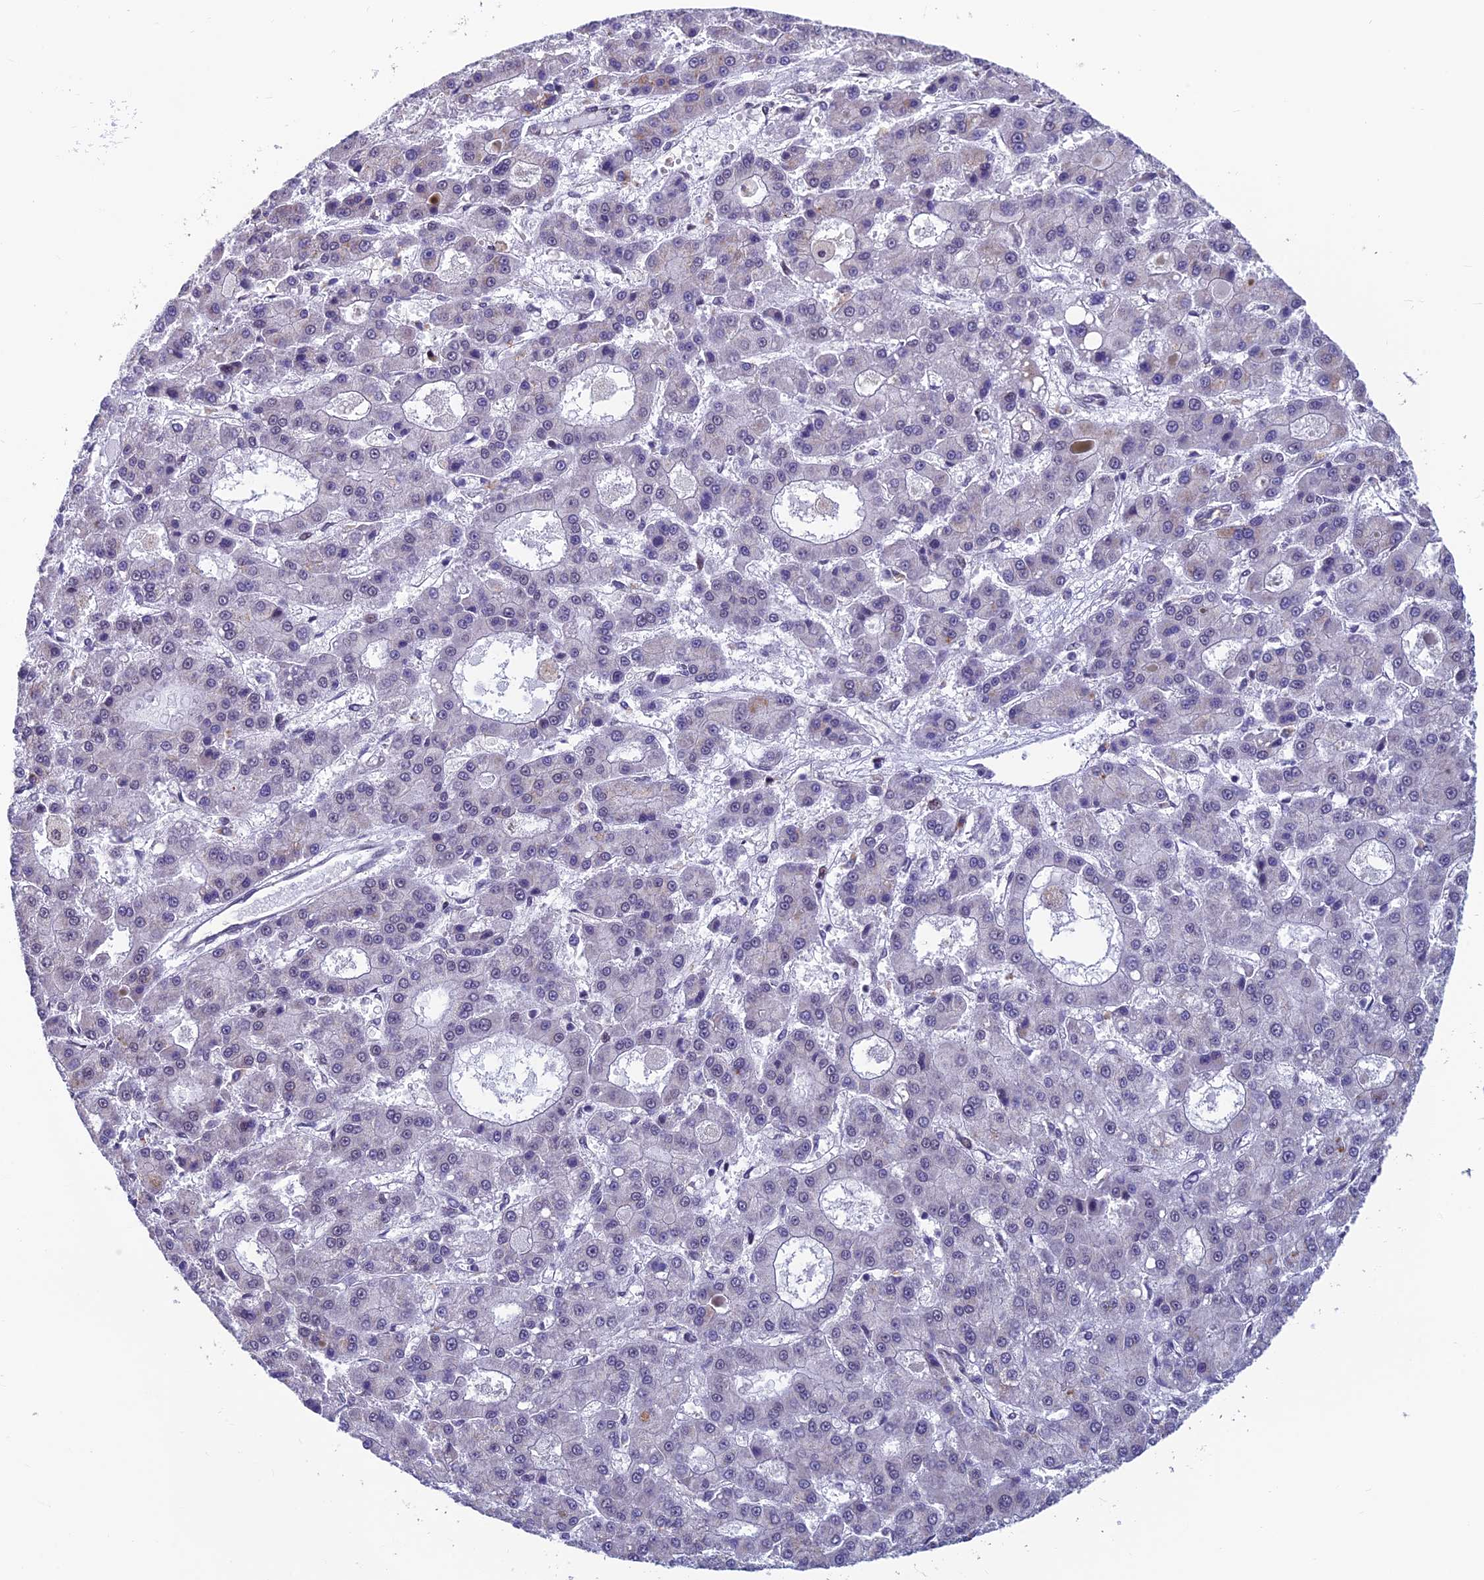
{"staining": {"intensity": "negative", "quantity": "none", "location": "none"}, "tissue": "liver cancer", "cell_type": "Tumor cells", "image_type": "cancer", "snomed": [{"axis": "morphology", "description": "Carcinoma, Hepatocellular, NOS"}, {"axis": "topography", "description": "Liver"}], "caption": "DAB immunohistochemical staining of hepatocellular carcinoma (liver) reveals no significant expression in tumor cells.", "gene": "KIAA1191", "patient": {"sex": "male", "age": 70}}